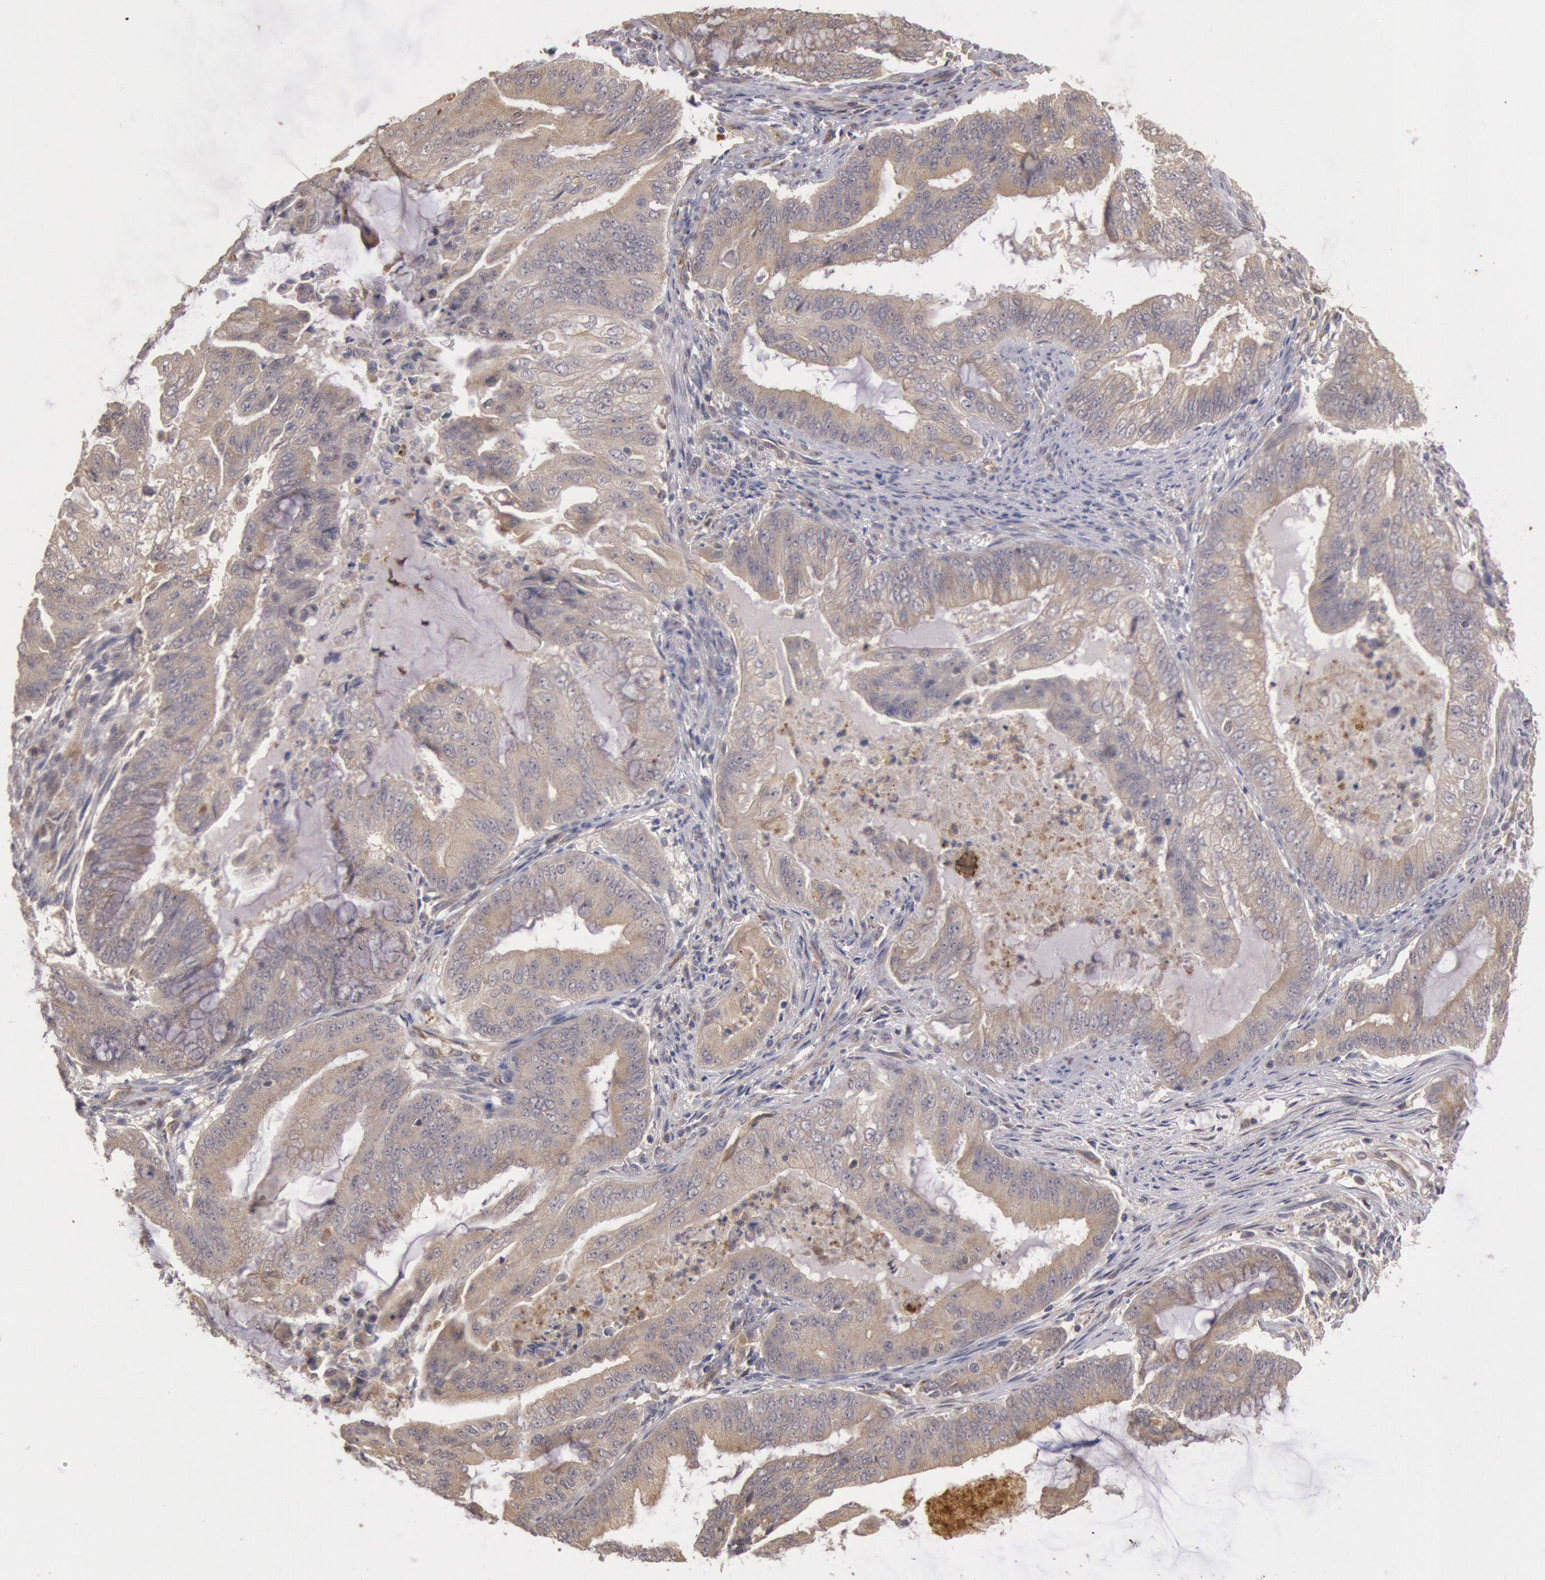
{"staining": {"intensity": "moderate", "quantity": "25%-75%", "location": "cytoplasmic/membranous"}, "tissue": "endometrial cancer", "cell_type": "Tumor cells", "image_type": "cancer", "snomed": [{"axis": "morphology", "description": "Adenocarcinoma, NOS"}, {"axis": "topography", "description": "Endometrium"}], "caption": "IHC image of neoplastic tissue: human adenocarcinoma (endometrial) stained using immunohistochemistry (IHC) shows medium levels of moderate protein expression localized specifically in the cytoplasmic/membranous of tumor cells, appearing as a cytoplasmic/membranous brown color.", "gene": "PLA2G6", "patient": {"sex": "female", "age": 63}}